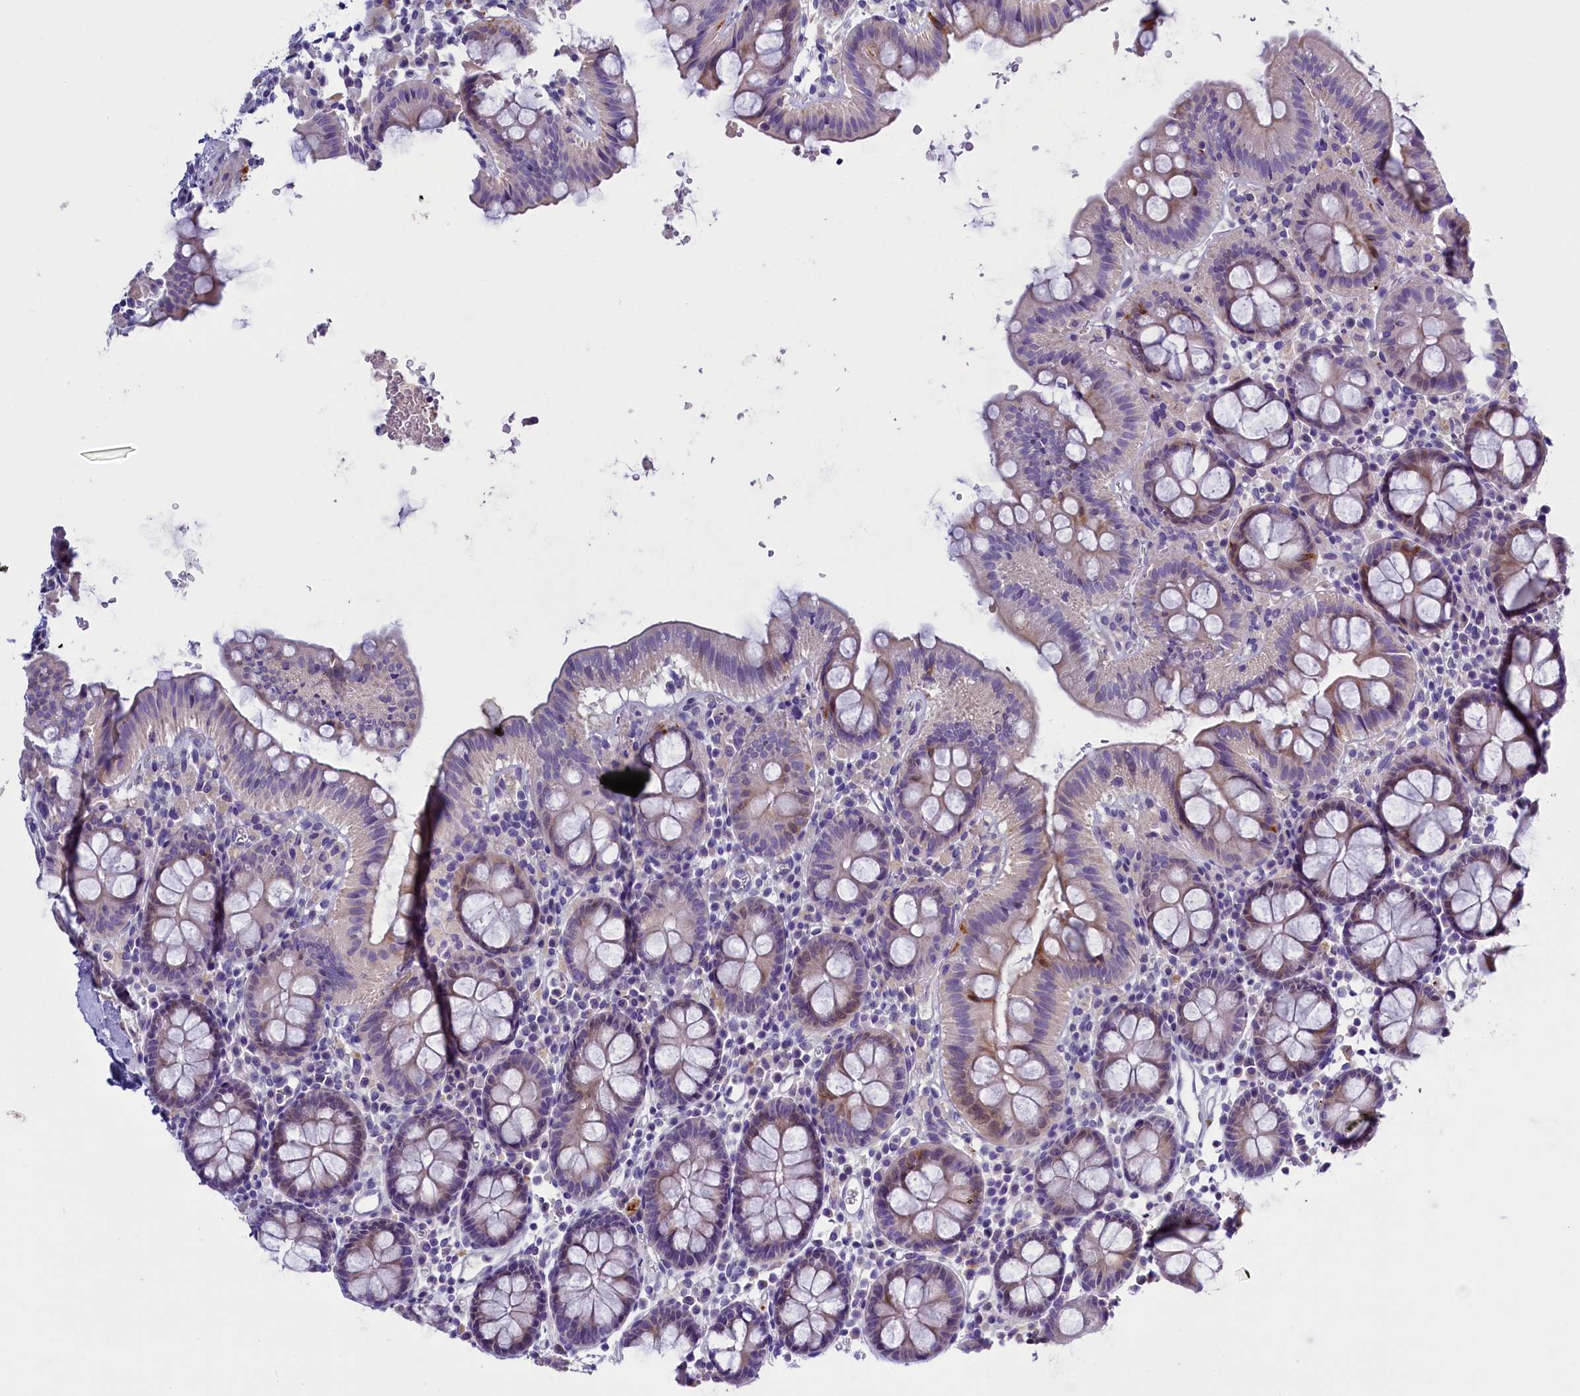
{"staining": {"intensity": "negative", "quantity": "none", "location": "none"}, "tissue": "colon", "cell_type": "Endothelial cells", "image_type": "normal", "snomed": [{"axis": "morphology", "description": "Normal tissue, NOS"}, {"axis": "topography", "description": "Colon"}], "caption": "Colon stained for a protein using immunohistochemistry displays no expression endothelial cells.", "gene": "RTTN", "patient": {"sex": "male", "age": 75}}